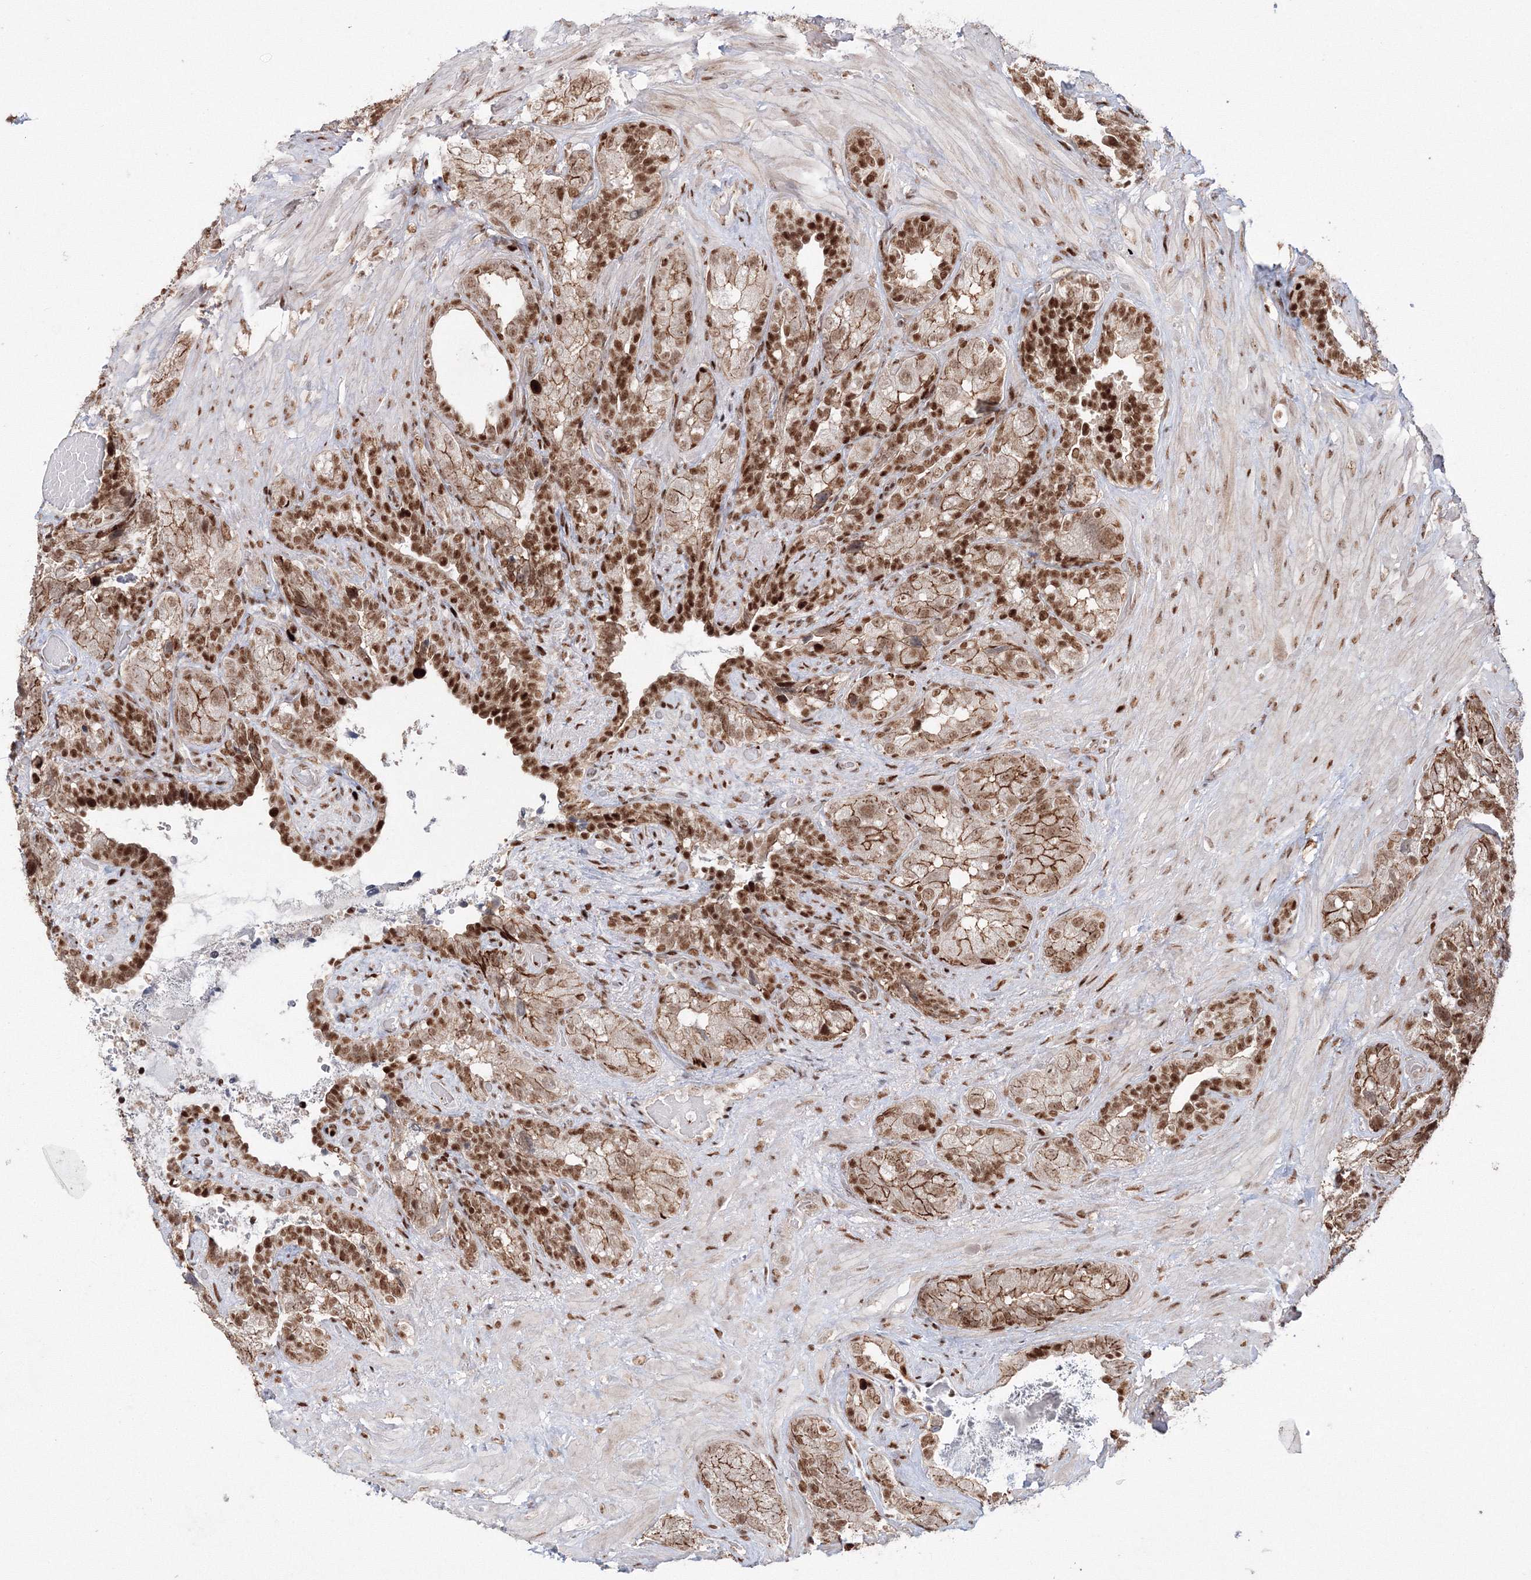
{"staining": {"intensity": "moderate", "quantity": ">75%", "location": "cytoplasmic/membranous,nuclear"}, "tissue": "seminal vesicle", "cell_type": "Glandular cells", "image_type": "normal", "snomed": [{"axis": "morphology", "description": "Normal tissue, NOS"}, {"axis": "topography", "description": "Seminal veicle"}, {"axis": "topography", "description": "Peripheral nerve tissue"}], "caption": "Seminal vesicle stained with immunohistochemistry (IHC) shows moderate cytoplasmic/membranous,nuclear expression in approximately >75% of glandular cells.", "gene": "LIG1", "patient": {"sex": "male", "age": 67}}